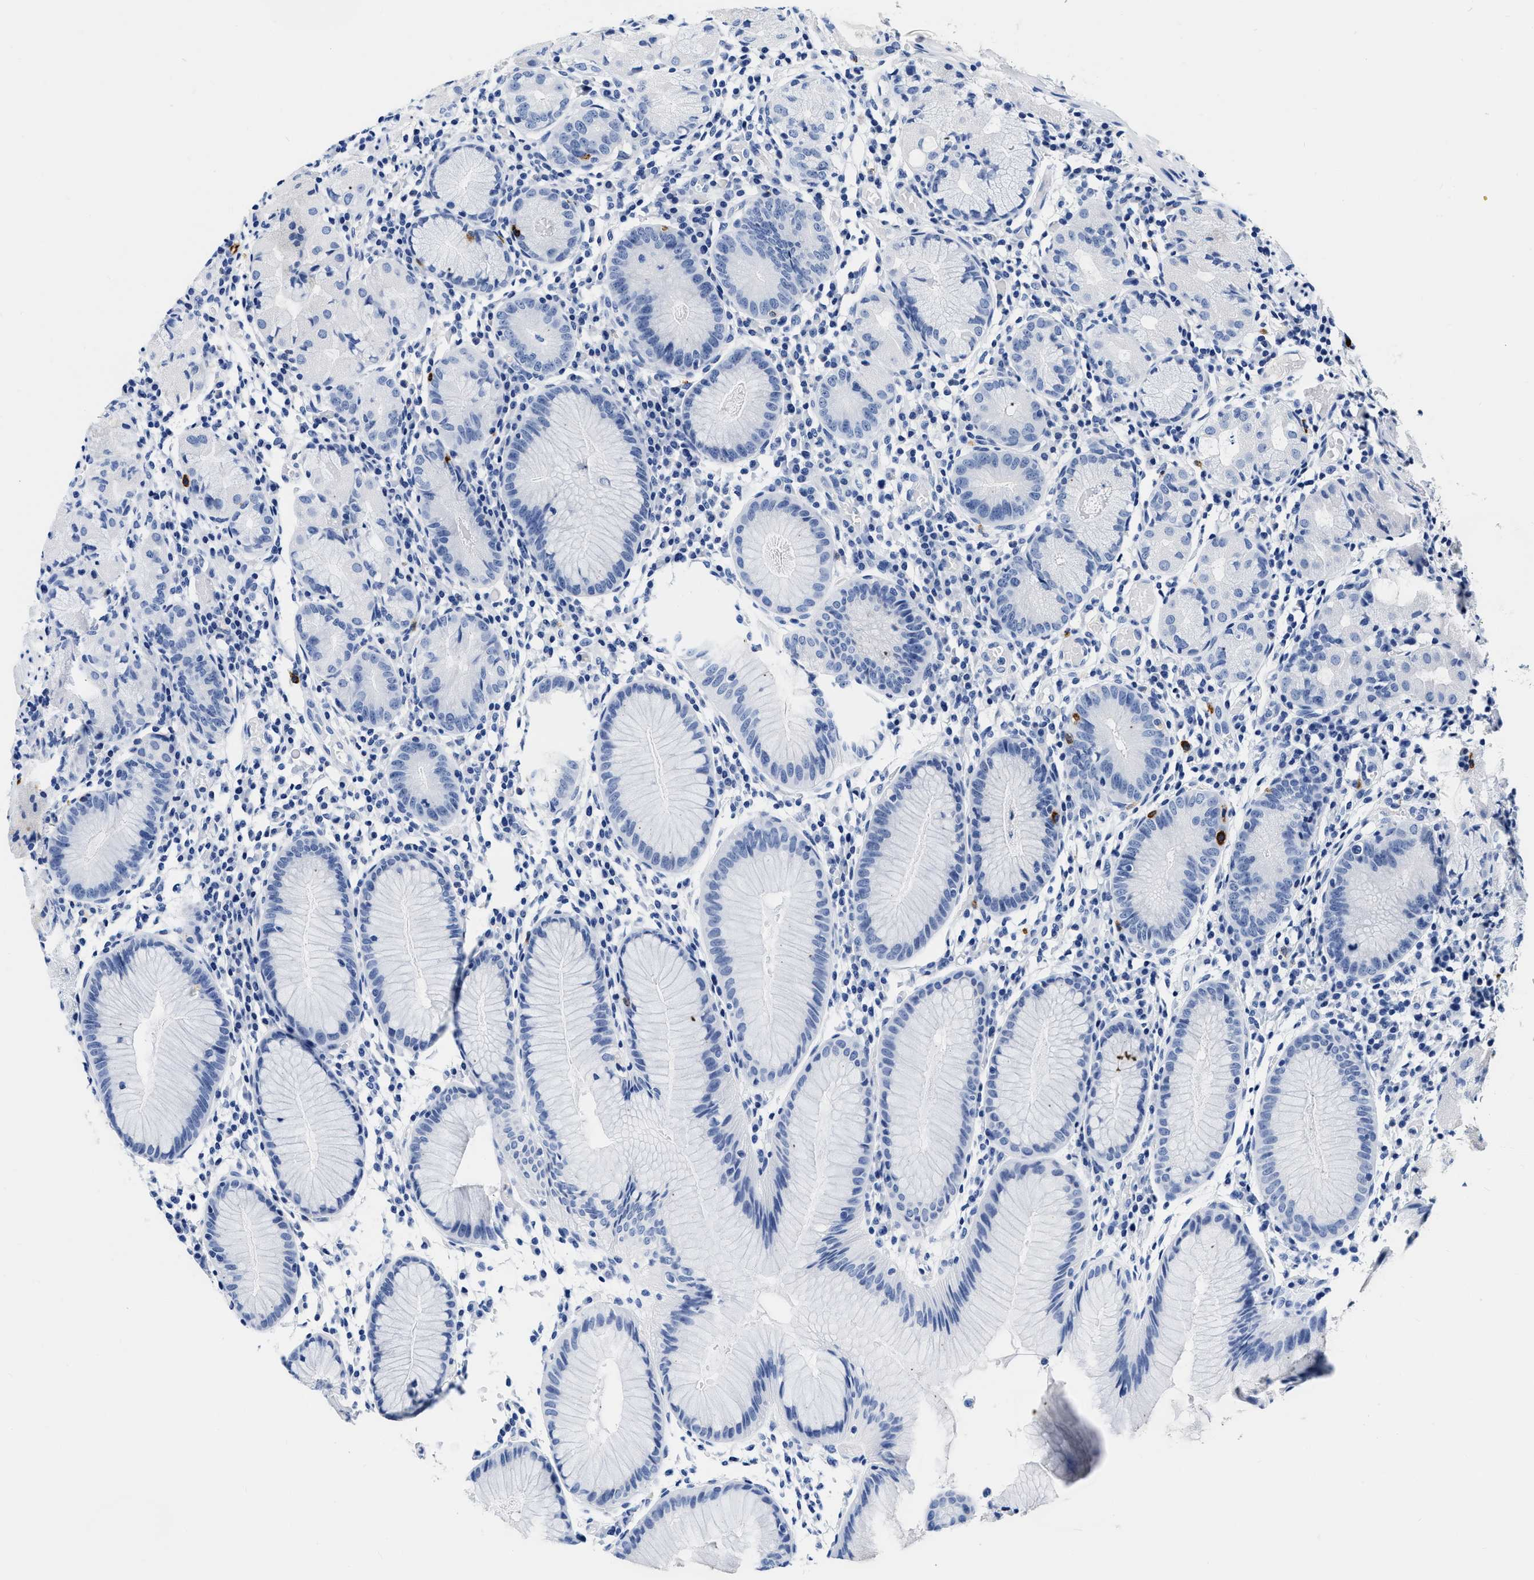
{"staining": {"intensity": "negative", "quantity": "none", "location": "none"}, "tissue": "stomach", "cell_type": "Glandular cells", "image_type": "normal", "snomed": [{"axis": "morphology", "description": "Normal tissue, NOS"}, {"axis": "topography", "description": "Stomach"}, {"axis": "topography", "description": "Stomach, lower"}], "caption": "Stomach stained for a protein using IHC demonstrates no positivity glandular cells.", "gene": "CER1", "patient": {"sex": "female", "age": 75}}